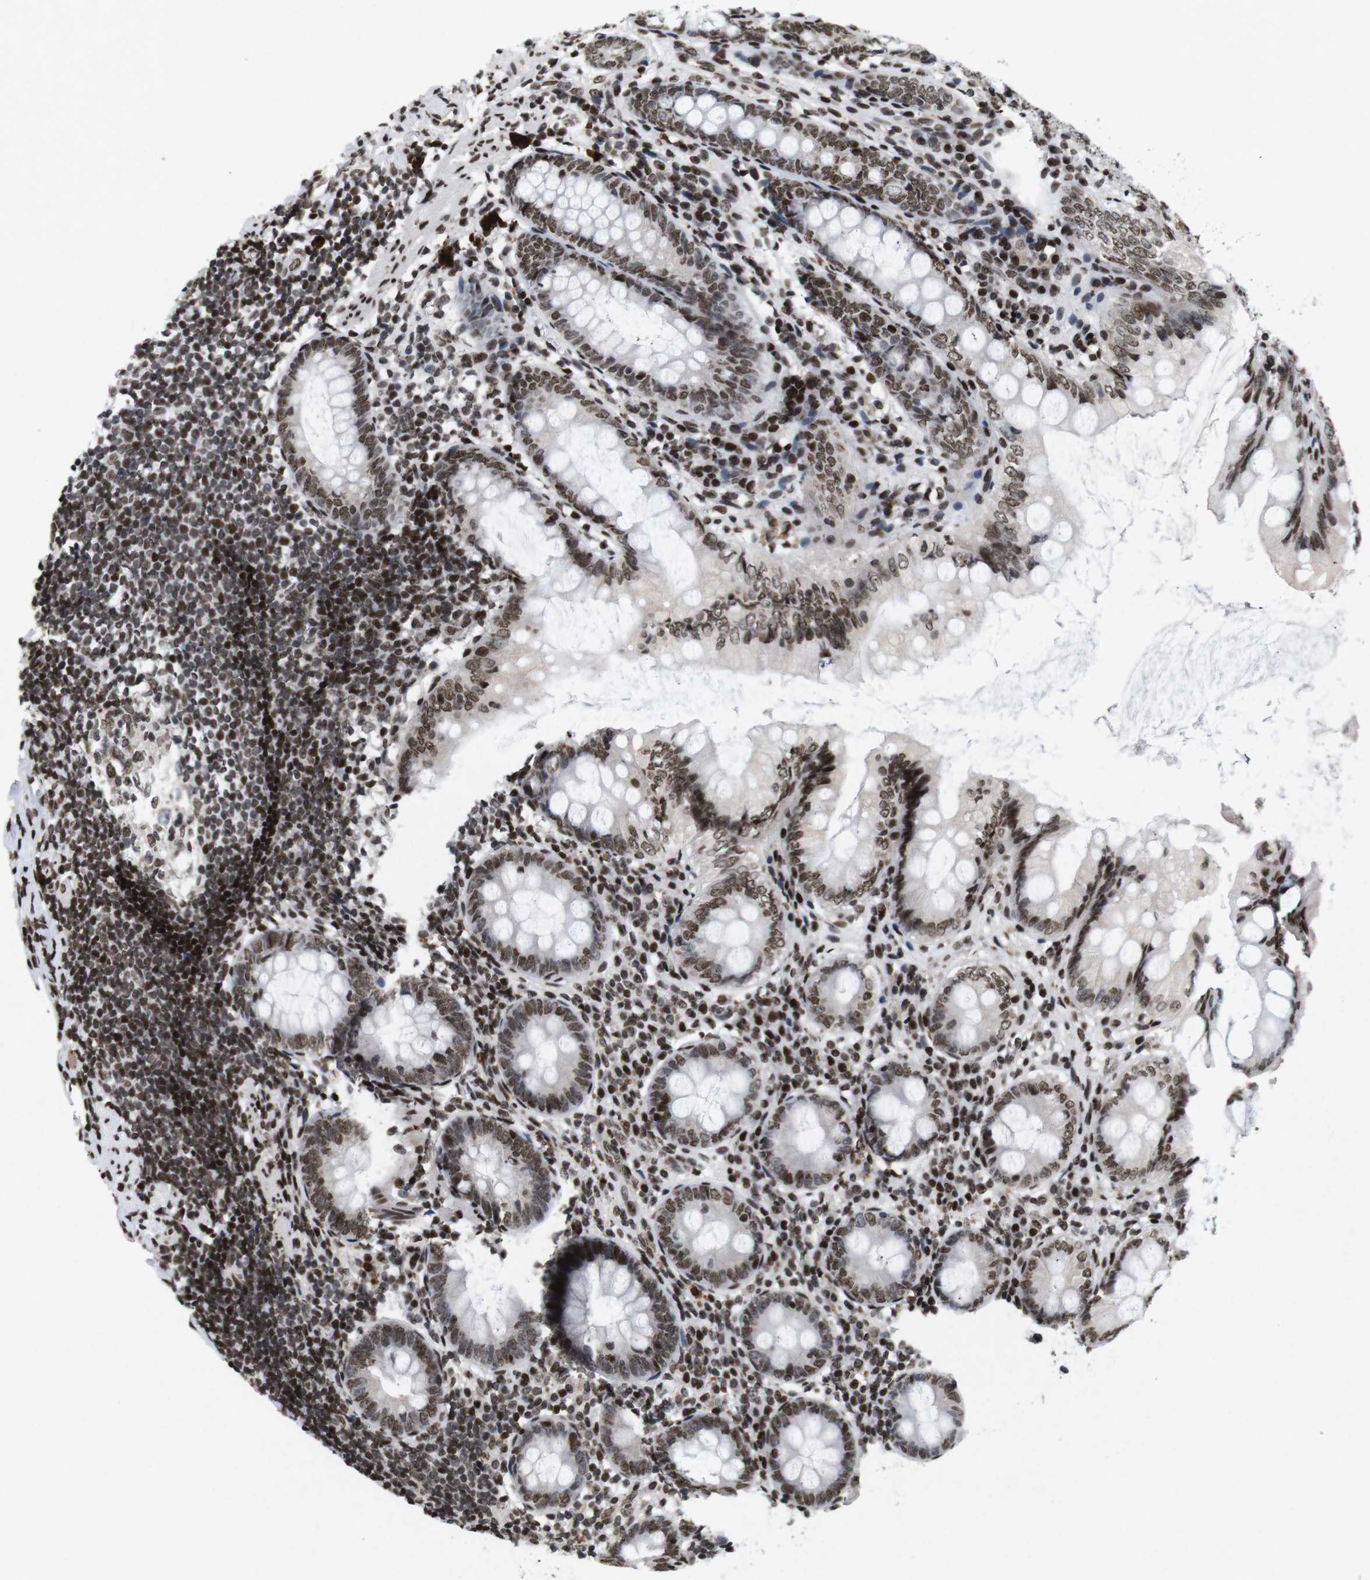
{"staining": {"intensity": "moderate", "quantity": ">75%", "location": "nuclear"}, "tissue": "appendix", "cell_type": "Glandular cells", "image_type": "normal", "snomed": [{"axis": "morphology", "description": "Normal tissue, NOS"}, {"axis": "topography", "description": "Appendix"}], "caption": "Immunohistochemistry photomicrograph of normal appendix: appendix stained using IHC exhibits medium levels of moderate protein expression localized specifically in the nuclear of glandular cells, appearing as a nuclear brown color.", "gene": "MAGEH1", "patient": {"sex": "female", "age": 77}}